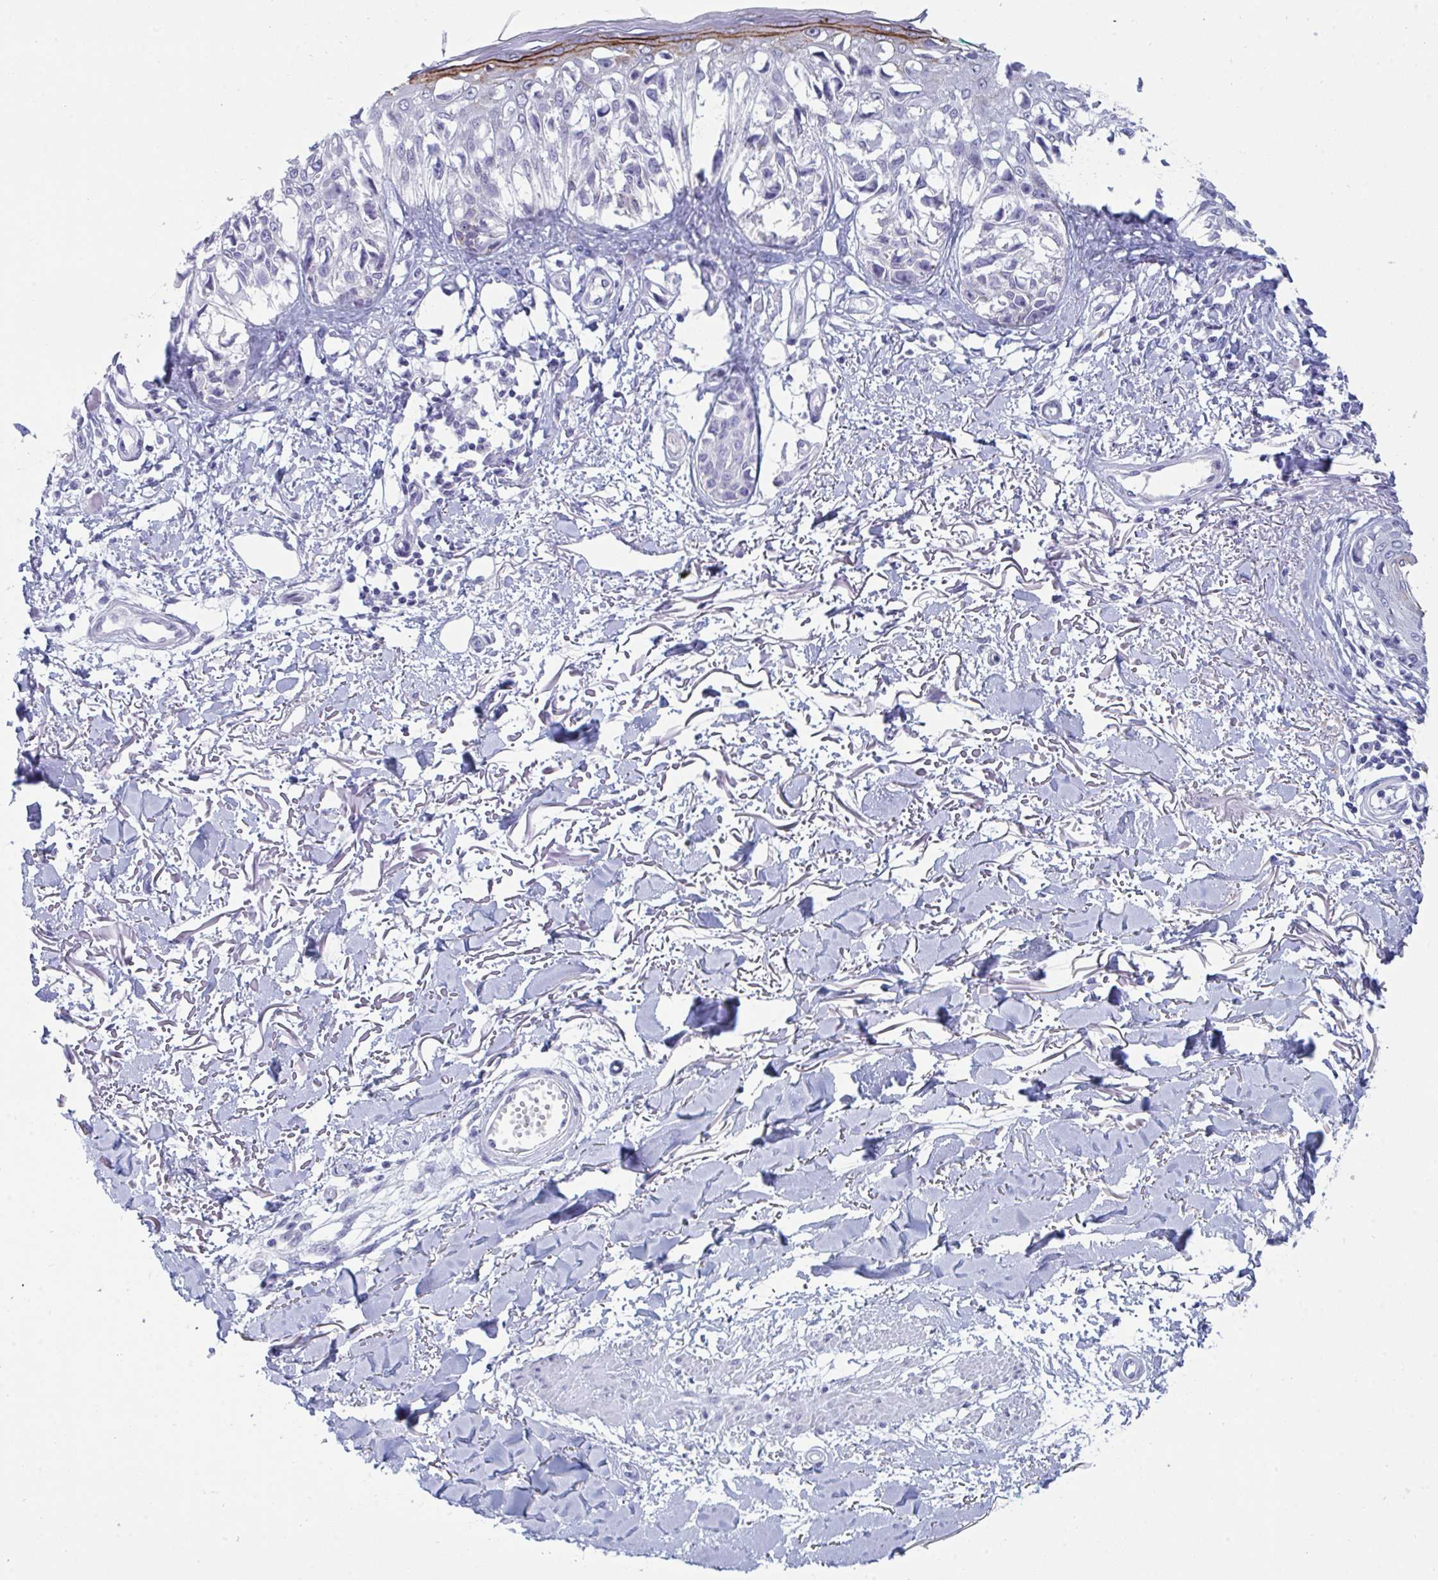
{"staining": {"intensity": "negative", "quantity": "none", "location": "none"}, "tissue": "melanoma", "cell_type": "Tumor cells", "image_type": "cancer", "snomed": [{"axis": "morphology", "description": "Malignant melanoma, NOS"}, {"axis": "topography", "description": "Skin"}], "caption": "Image shows no protein positivity in tumor cells of malignant melanoma tissue.", "gene": "PRDM9", "patient": {"sex": "male", "age": 73}}